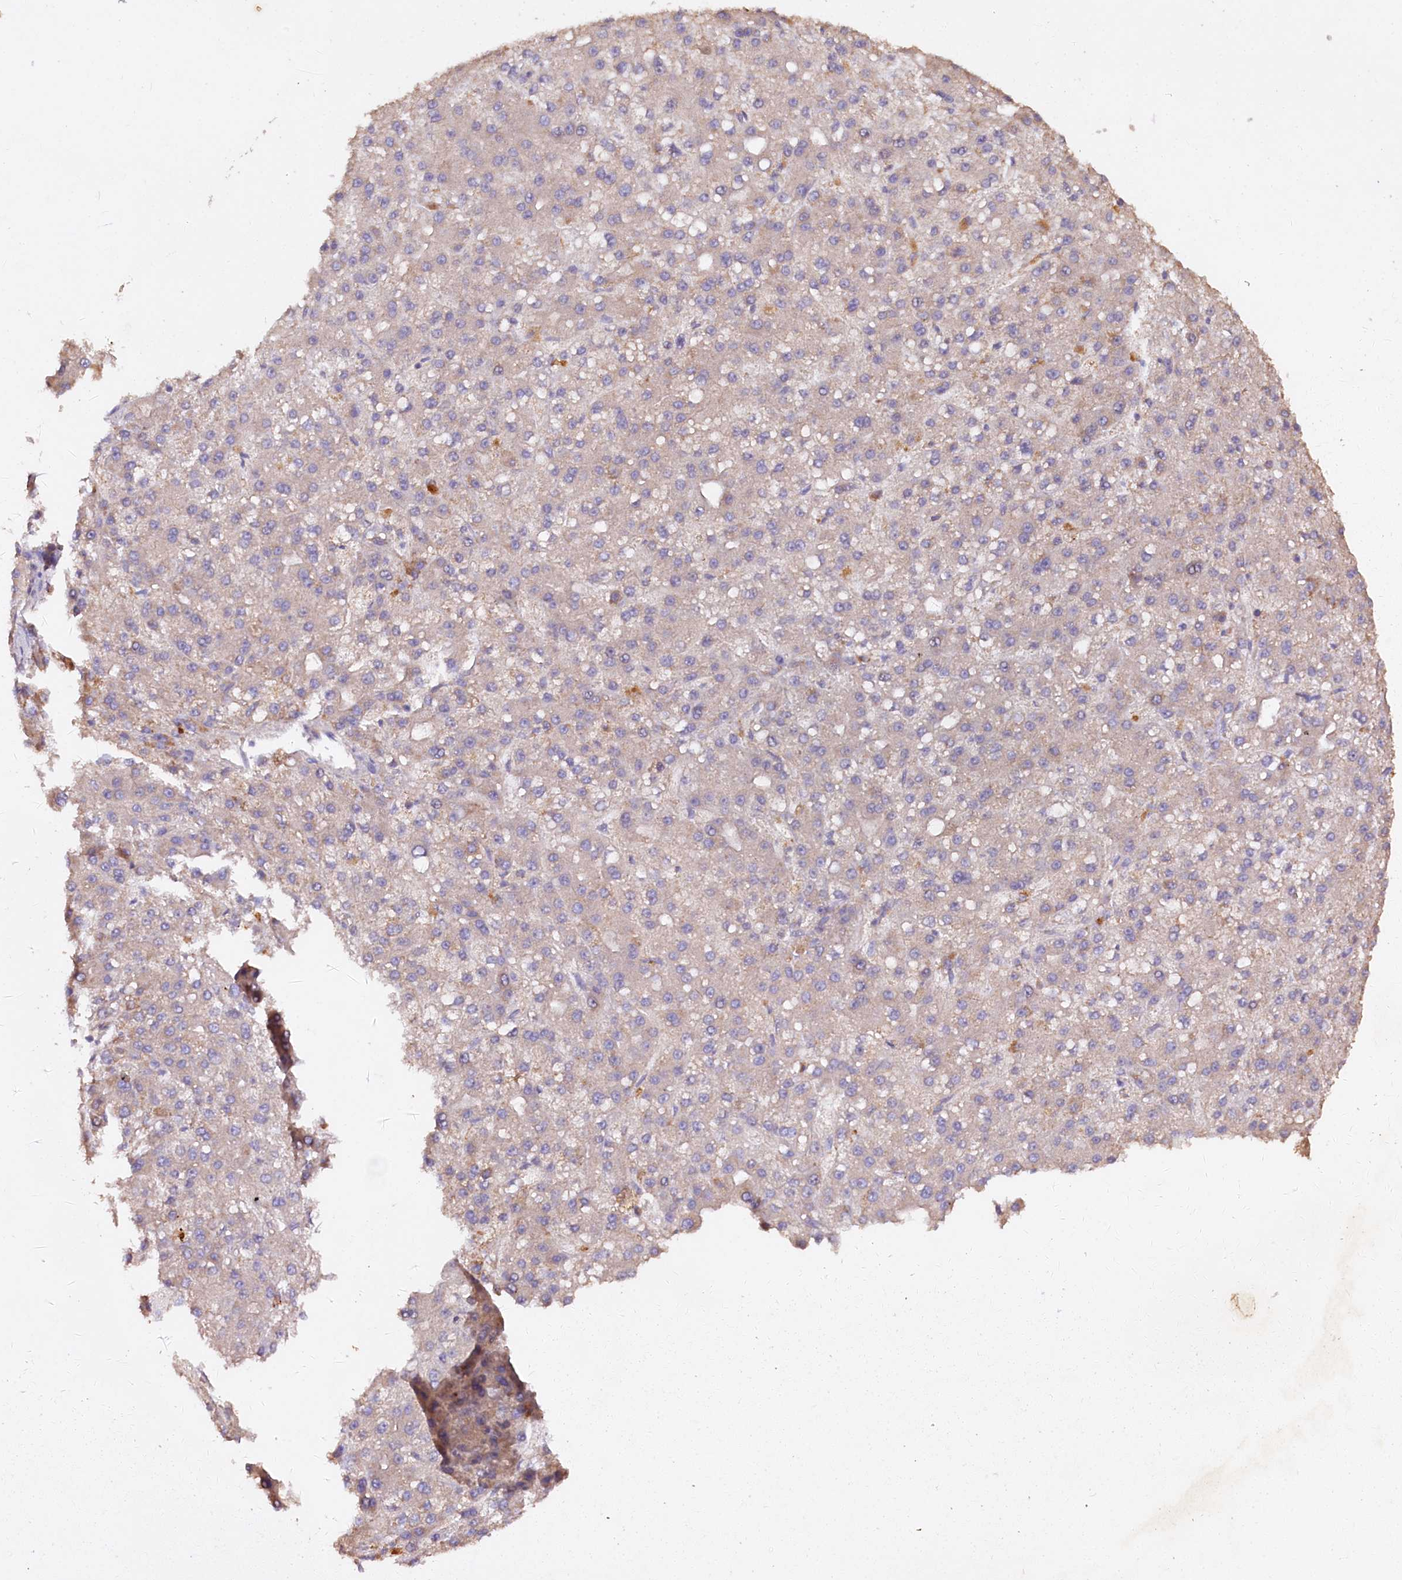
{"staining": {"intensity": "weak", "quantity": "<25%", "location": "cytoplasmic/membranous"}, "tissue": "liver cancer", "cell_type": "Tumor cells", "image_type": "cancer", "snomed": [{"axis": "morphology", "description": "Carcinoma, Hepatocellular, NOS"}, {"axis": "topography", "description": "Liver"}], "caption": "Immunohistochemistry image of human hepatocellular carcinoma (liver) stained for a protein (brown), which exhibits no positivity in tumor cells. (Stains: DAB (3,3'-diaminobenzidine) IHC with hematoxylin counter stain, Microscopy: brightfield microscopy at high magnification).", "gene": "ETFBKMT", "patient": {"sex": "male", "age": 67}}